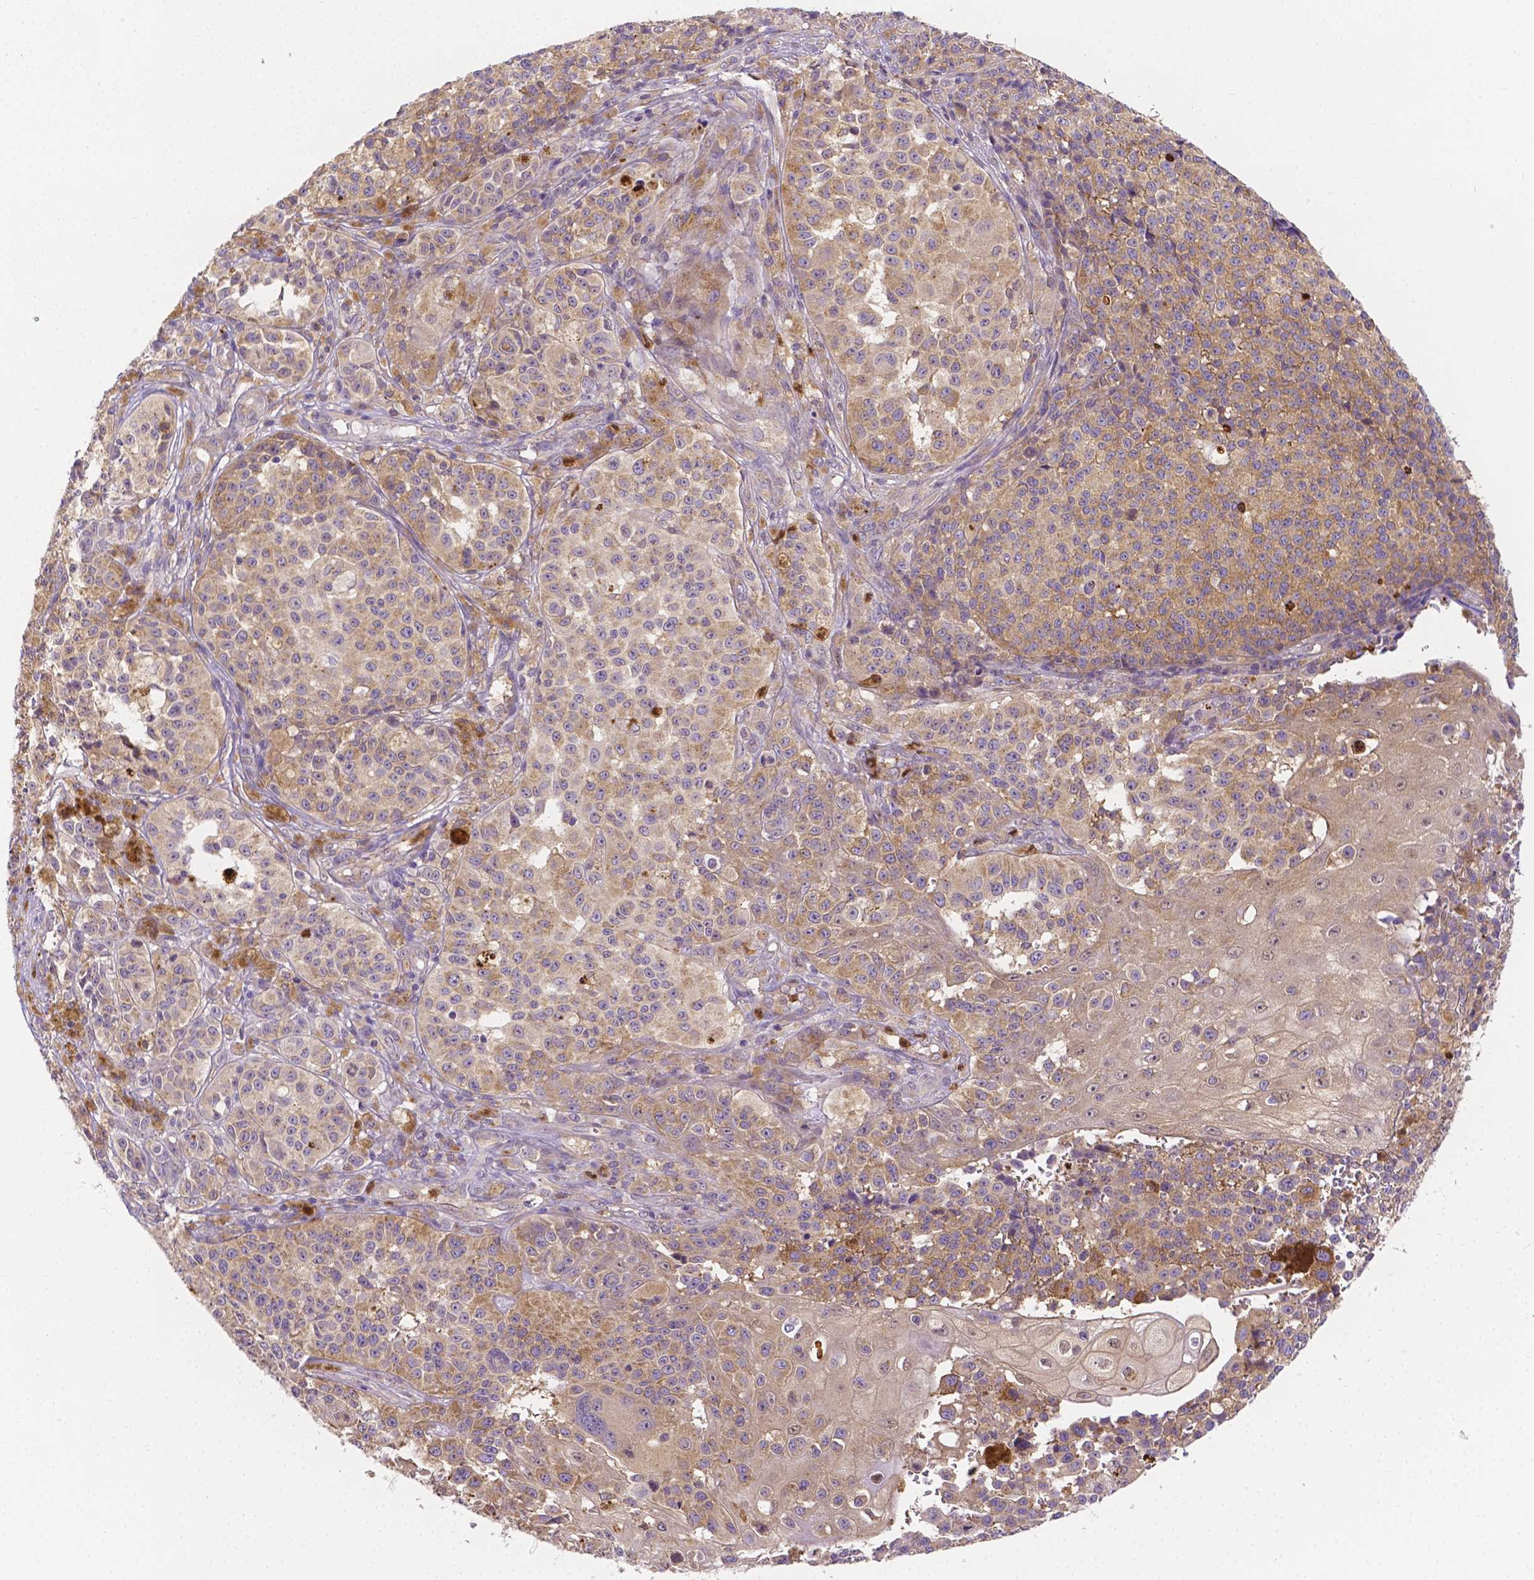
{"staining": {"intensity": "weak", "quantity": ">75%", "location": "cytoplasmic/membranous"}, "tissue": "melanoma", "cell_type": "Tumor cells", "image_type": "cancer", "snomed": [{"axis": "morphology", "description": "Malignant melanoma, NOS"}, {"axis": "topography", "description": "Skin"}], "caption": "IHC histopathology image of human malignant melanoma stained for a protein (brown), which displays low levels of weak cytoplasmic/membranous expression in about >75% of tumor cells.", "gene": "ZNRD2", "patient": {"sex": "female", "age": 58}}